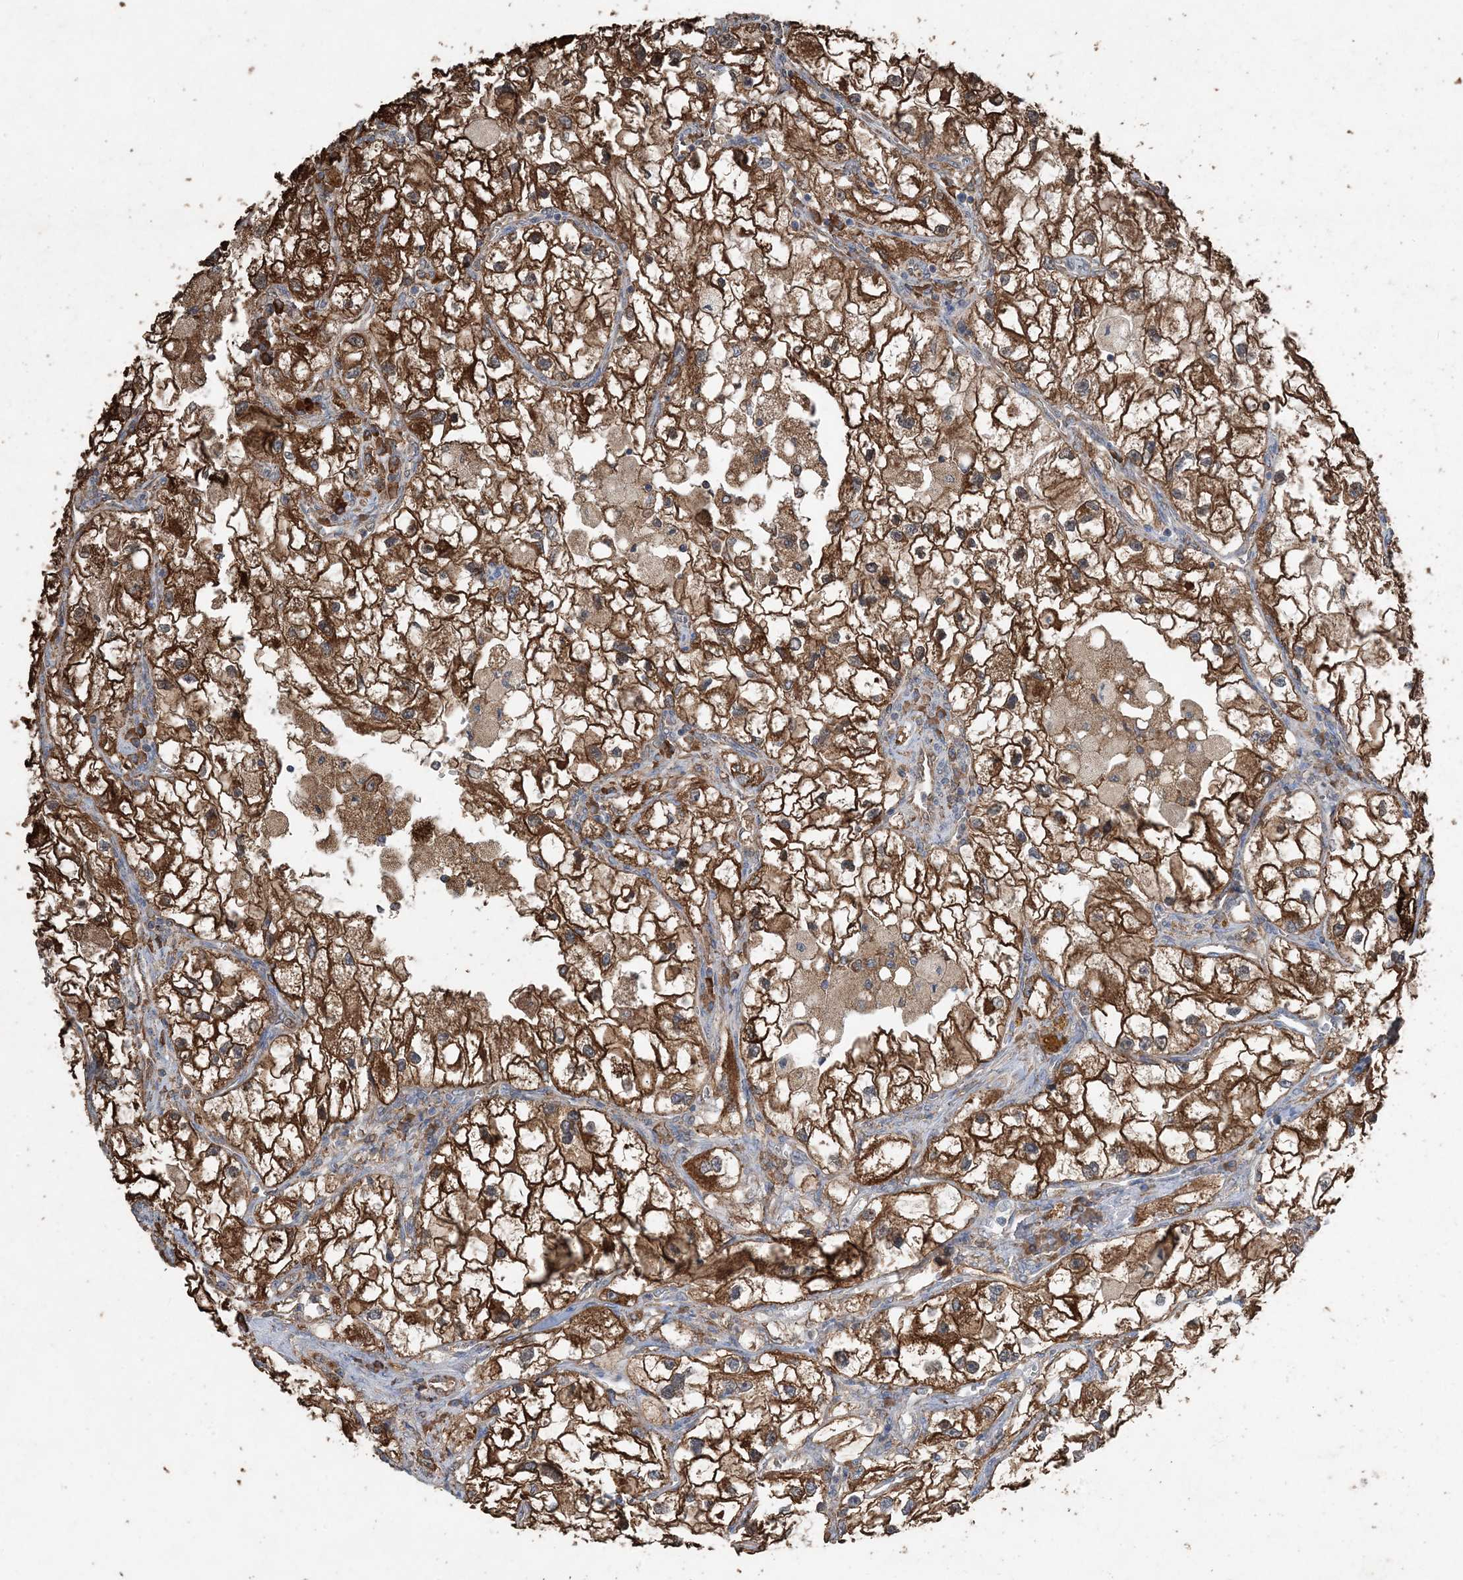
{"staining": {"intensity": "strong", "quantity": ">75%", "location": "cytoplasmic/membranous"}, "tissue": "renal cancer", "cell_type": "Tumor cells", "image_type": "cancer", "snomed": [{"axis": "morphology", "description": "Adenocarcinoma, NOS"}, {"axis": "topography", "description": "Kidney"}], "caption": "Renal cancer tissue reveals strong cytoplasmic/membranous expression in about >75% of tumor cells (Brightfield microscopy of DAB IHC at high magnification).", "gene": "PDIA6", "patient": {"sex": "female", "age": 70}}